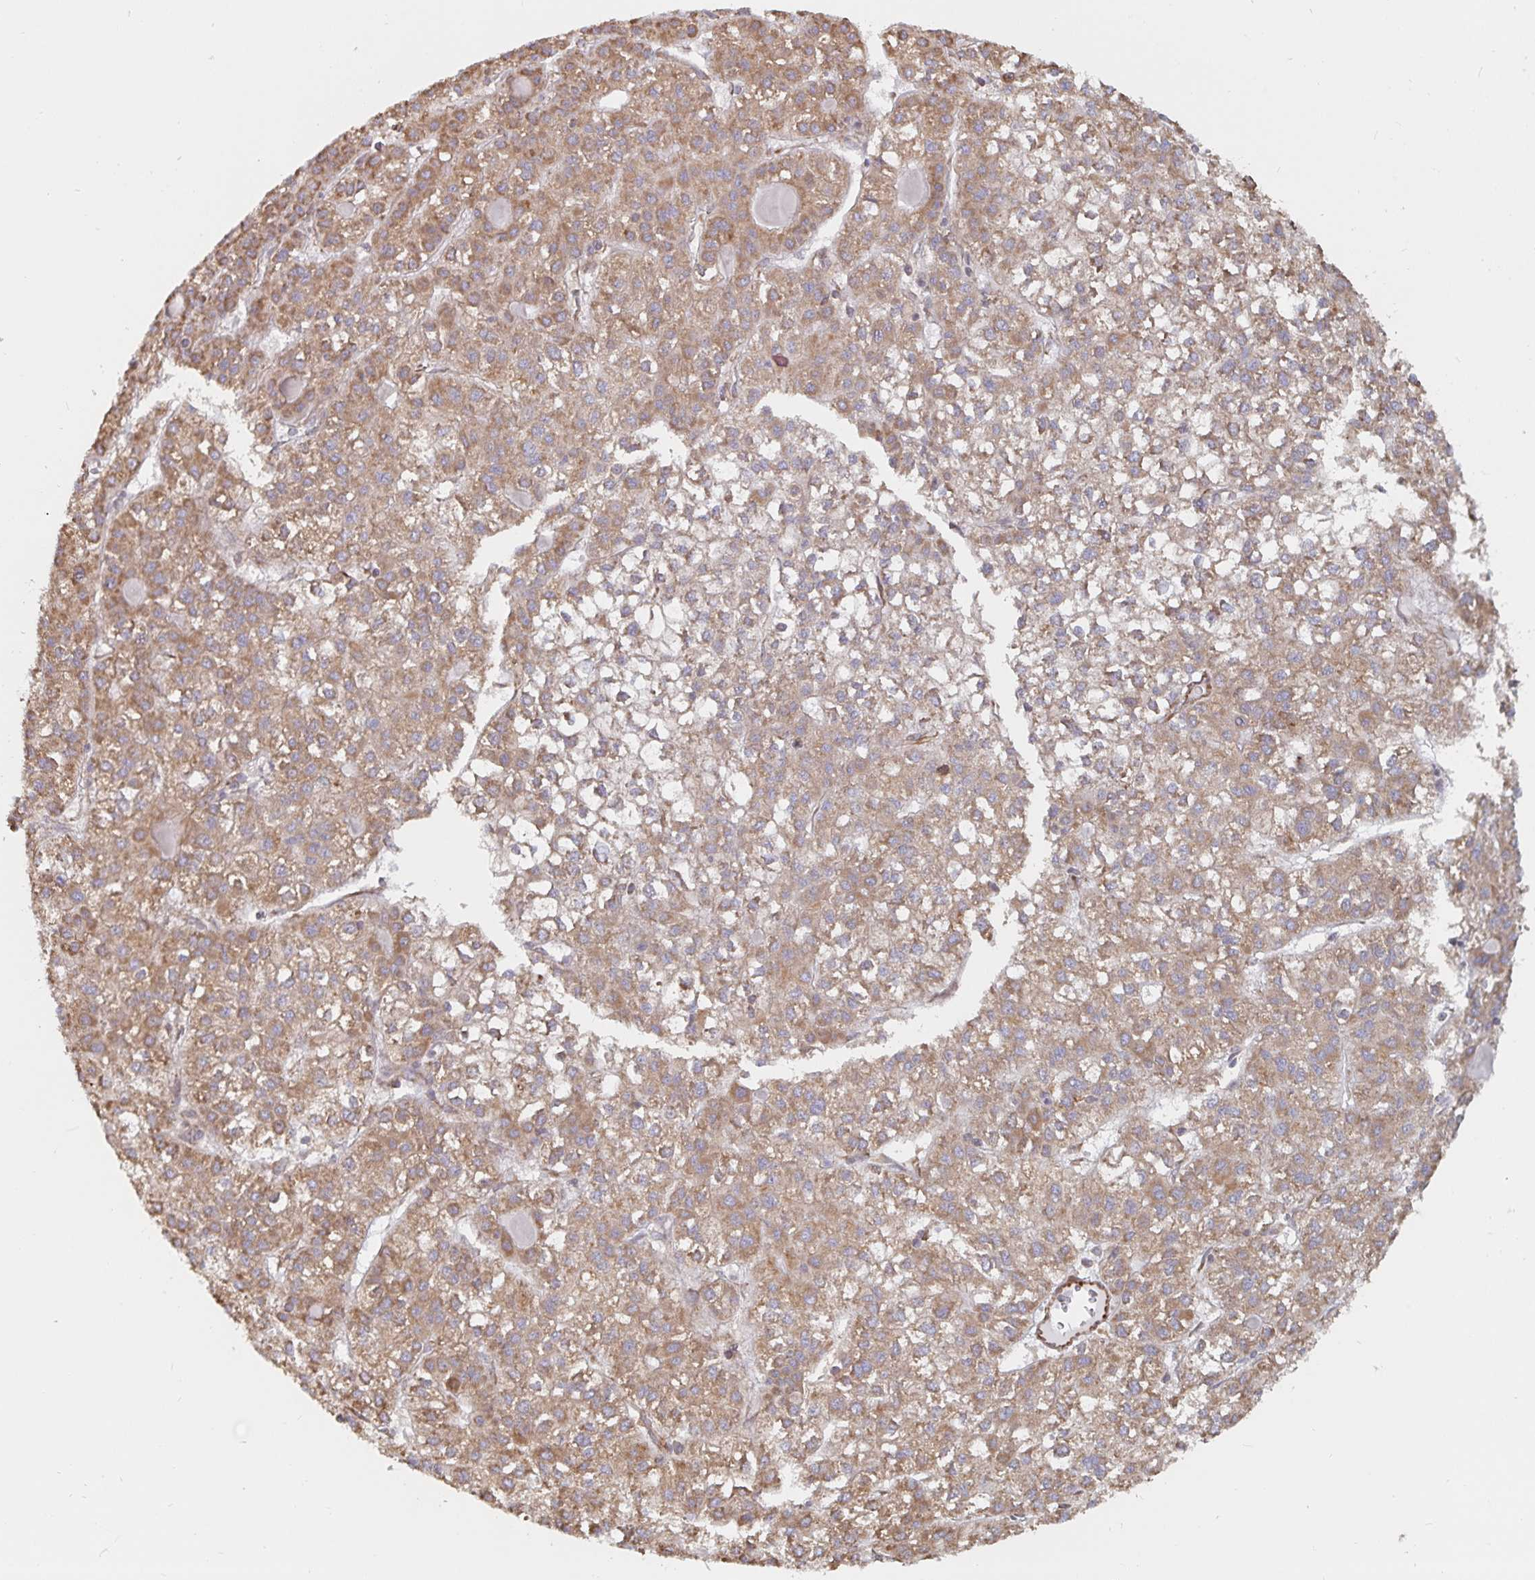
{"staining": {"intensity": "moderate", "quantity": ">75%", "location": "cytoplasmic/membranous"}, "tissue": "liver cancer", "cell_type": "Tumor cells", "image_type": "cancer", "snomed": [{"axis": "morphology", "description": "Carcinoma, Hepatocellular, NOS"}, {"axis": "topography", "description": "Liver"}], "caption": "Immunohistochemistry (IHC) photomicrograph of human liver hepatocellular carcinoma stained for a protein (brown), which shows medium levels of moderate cytoplasmic/membranous positivity in about >75% of tumor cells.", "gene": "BCAP29", "patient": {"sex": "female", "age": 43}}